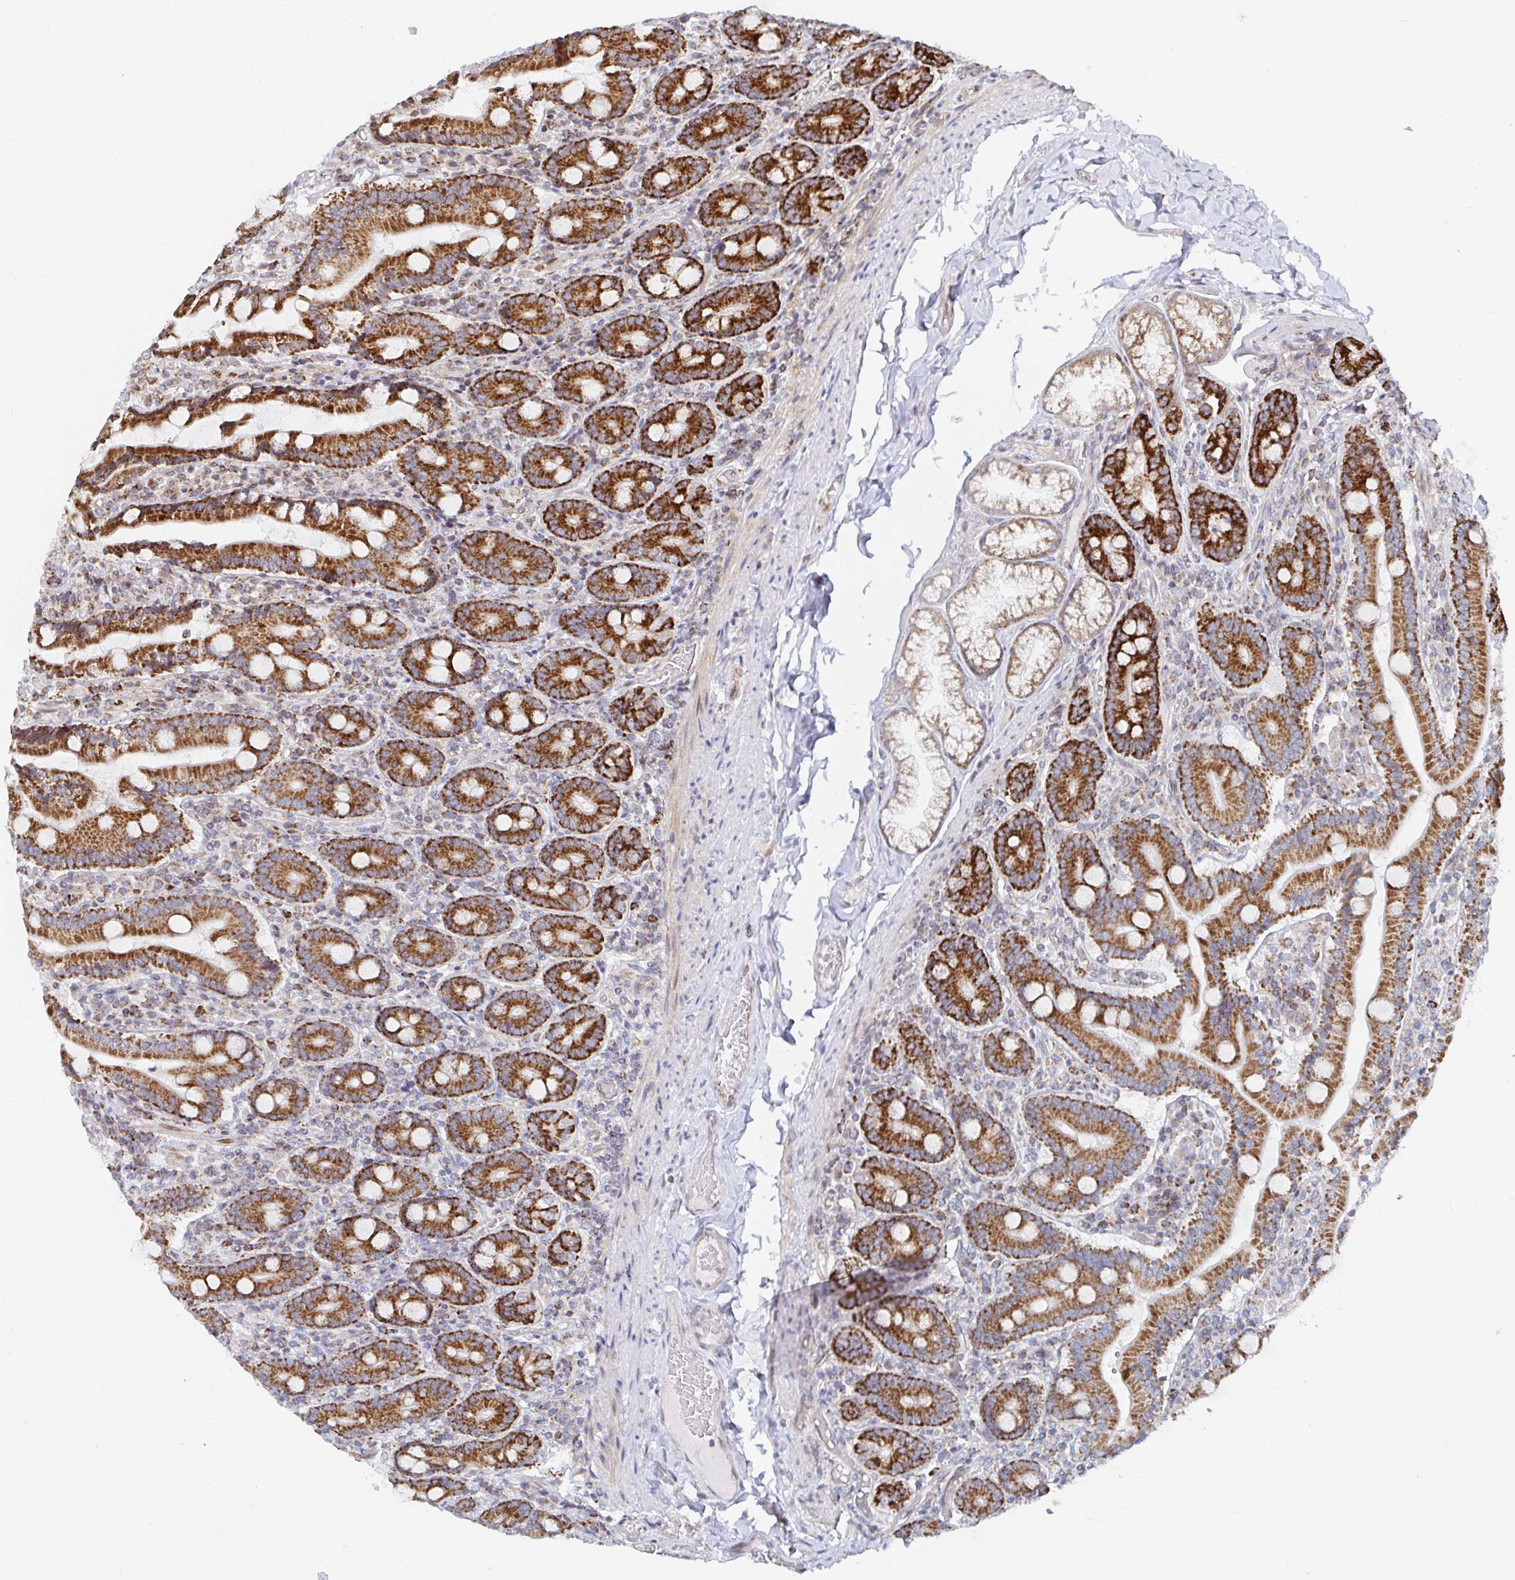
{"staining": {"intensity": "strong", "quantity": ">75%", "location": "cytoplasmic/membranous"}, "tissue": "duodenum", "cell_type": "Glandular cells", "image_type": "normal", "snomed": [{"axis": "morphology", "description": "Normal tissue, NOS"}, {"axis": "topography", "description": "Duodenum"}], "caption": "Glandular cells reveal high levels of strong cytoplasmic/membranous positivity in approximately >75% of cells in benign duodenum.", "gene": "STARD8", "patient": {"sex": "female", "age": 62}}